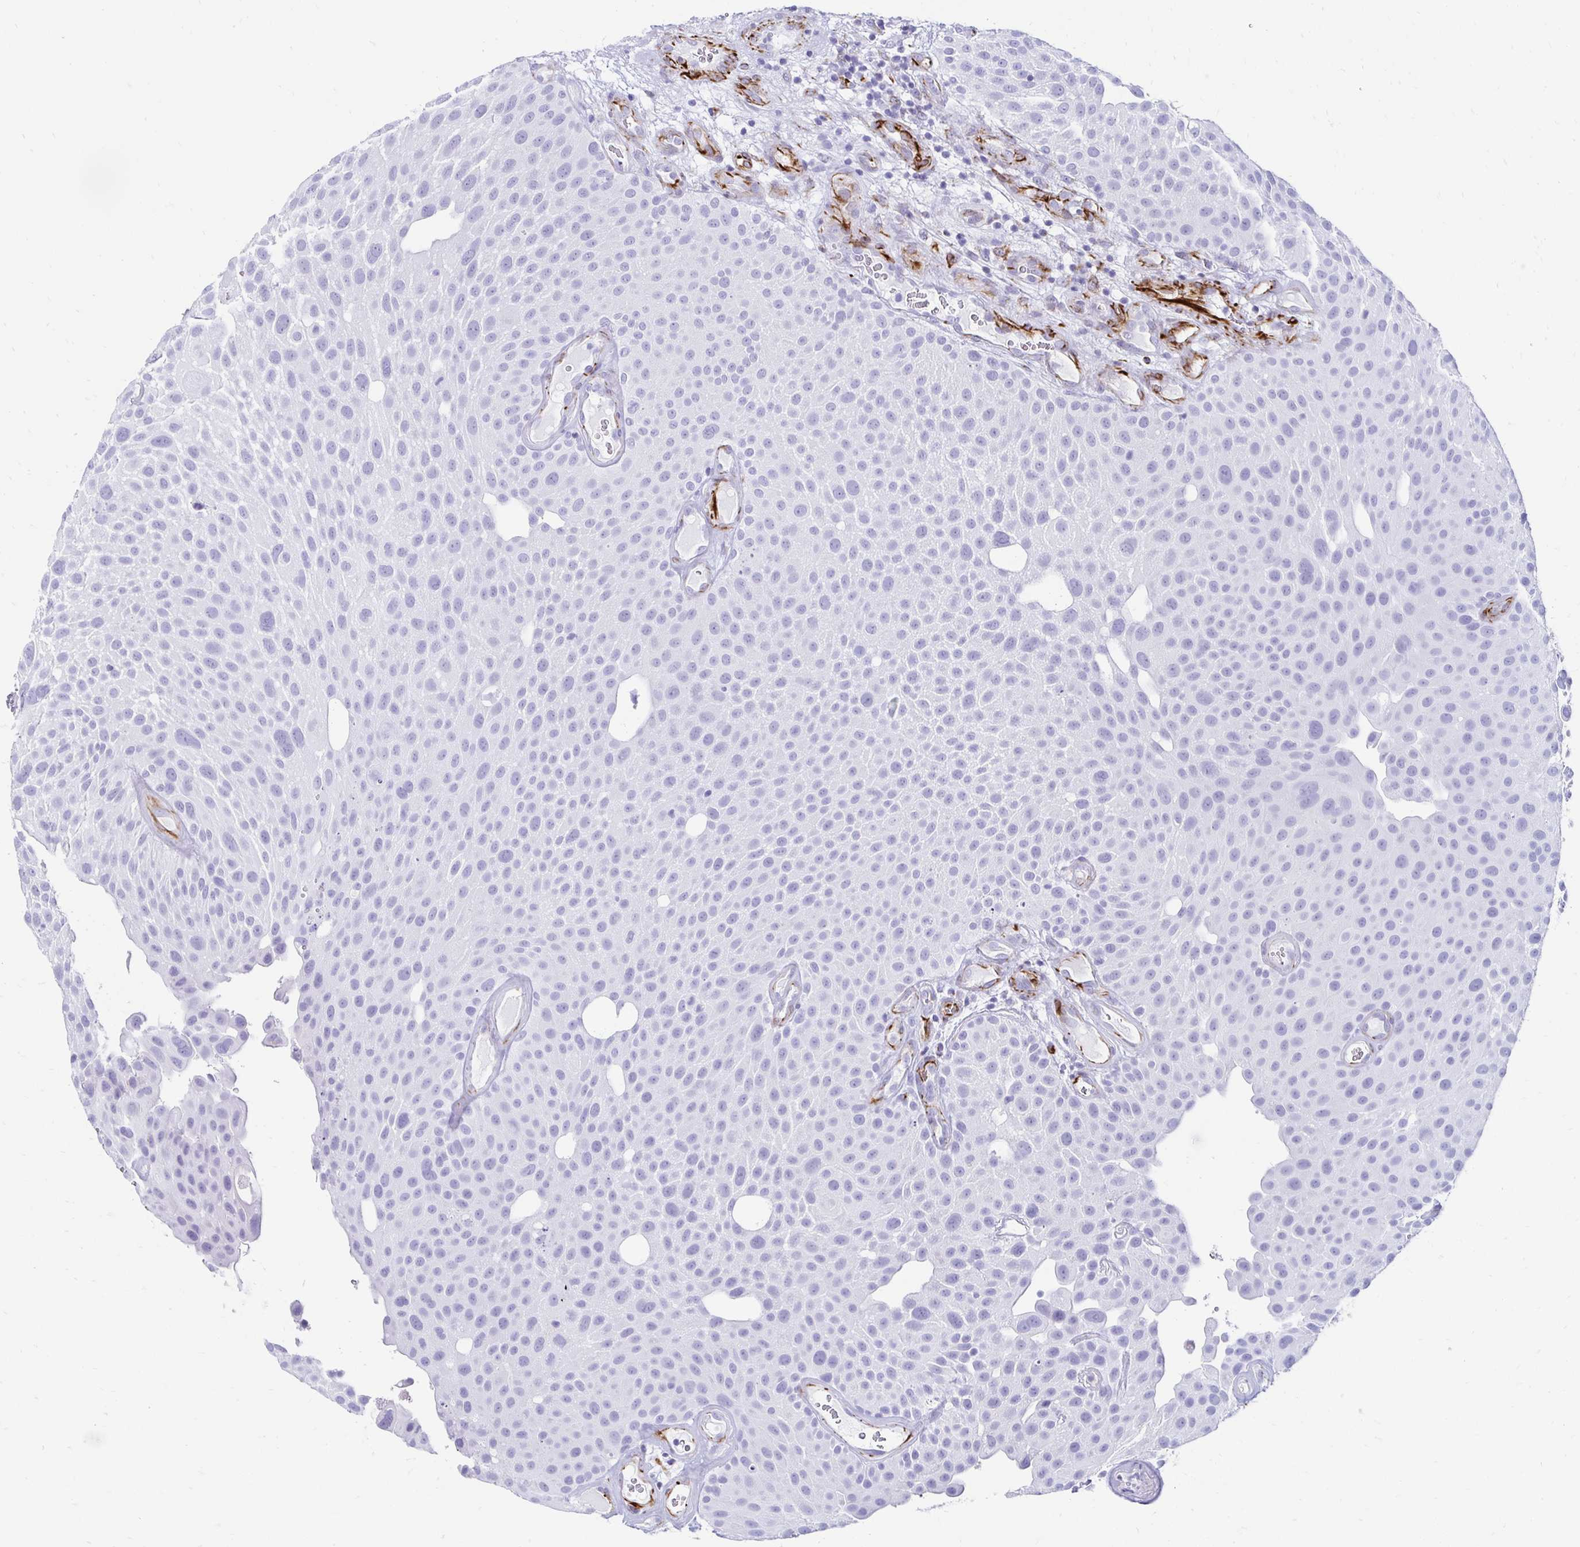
{"staining": {"intensity": "negative", "quantity": "none", "location": "none"}, "tissue": "urothelial cancer", "cell_type": "Tumor cells", "image_type": "cancer", "snomed": [{"axis": "morphology", "description": "Urothelial carcinoma, Low grade"}, {"axis": "topography", "description": "Urinary bladder"}], "caption": "High power microscopy image of an immunohistochemistry (IHC) image of low-grade urothelial carcinoma, revealing no significant expression in tumor cells.", "gene": "TMEM54", "patient": {"sex": "male", "age": 72}}